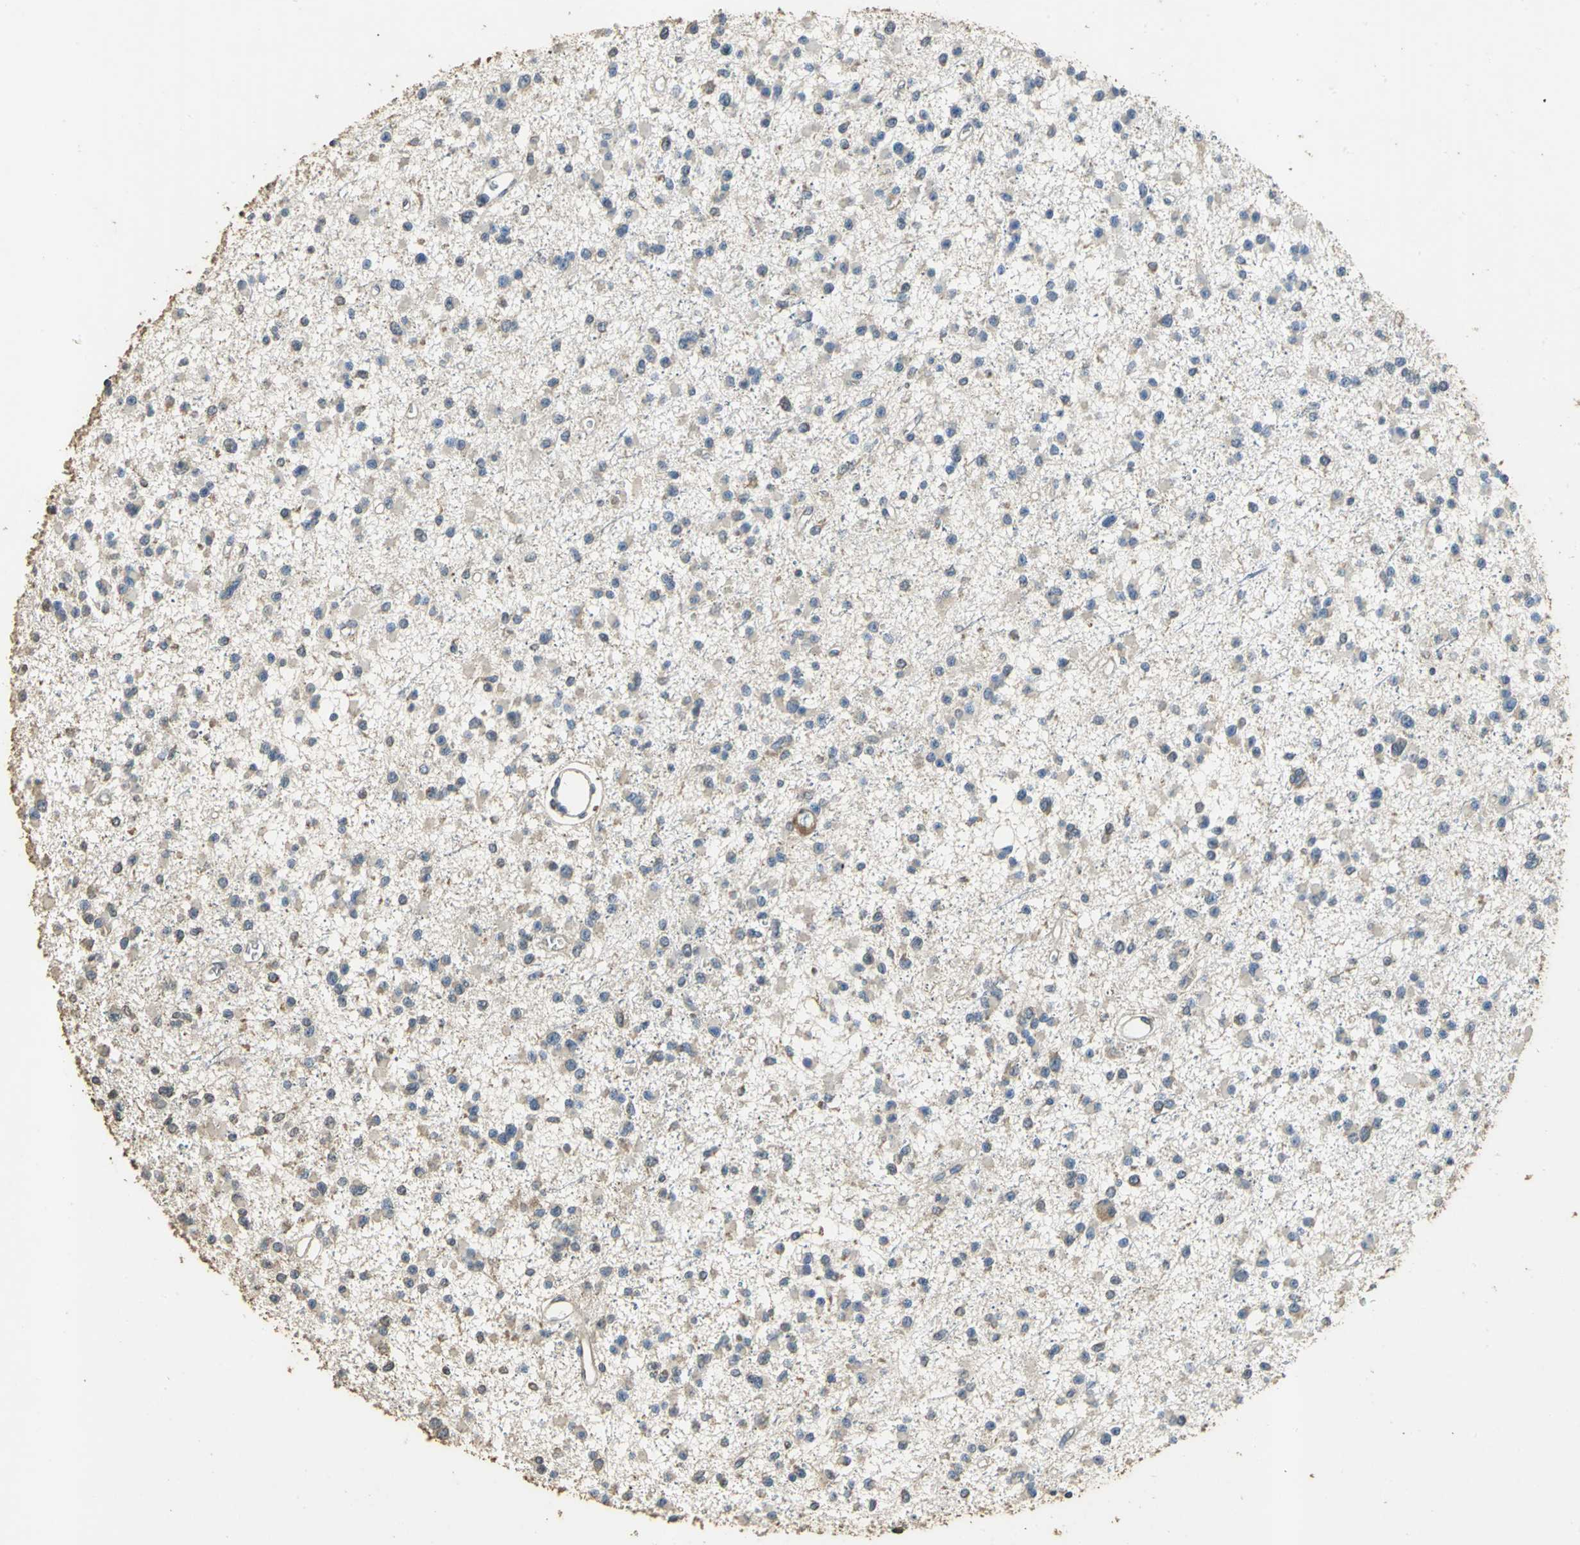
{"staining": {"intensity": "weak", "quantity": "25%-75%", "location": "cytoplasmic/membranous"}, "tissue": "glioma", "cell_type": "Tumor cells", "image_type": "cancer", "snomed": [{"axis": "morphology", "description": "Glioma, malignant, Low grade"}, {"axis": "topography", "description": "Brain"}], "caption": "Tumor cells demonstrate weak cytoplasmic/membranous expression in about 25%-75% of cells in glioma. Using DAB (brown) and hematoxylin (blue) stains, captured at high magnification using brightfield microscopy.", "gene": "ACSL4", "patient": {"sex": "female", "age": 22}}